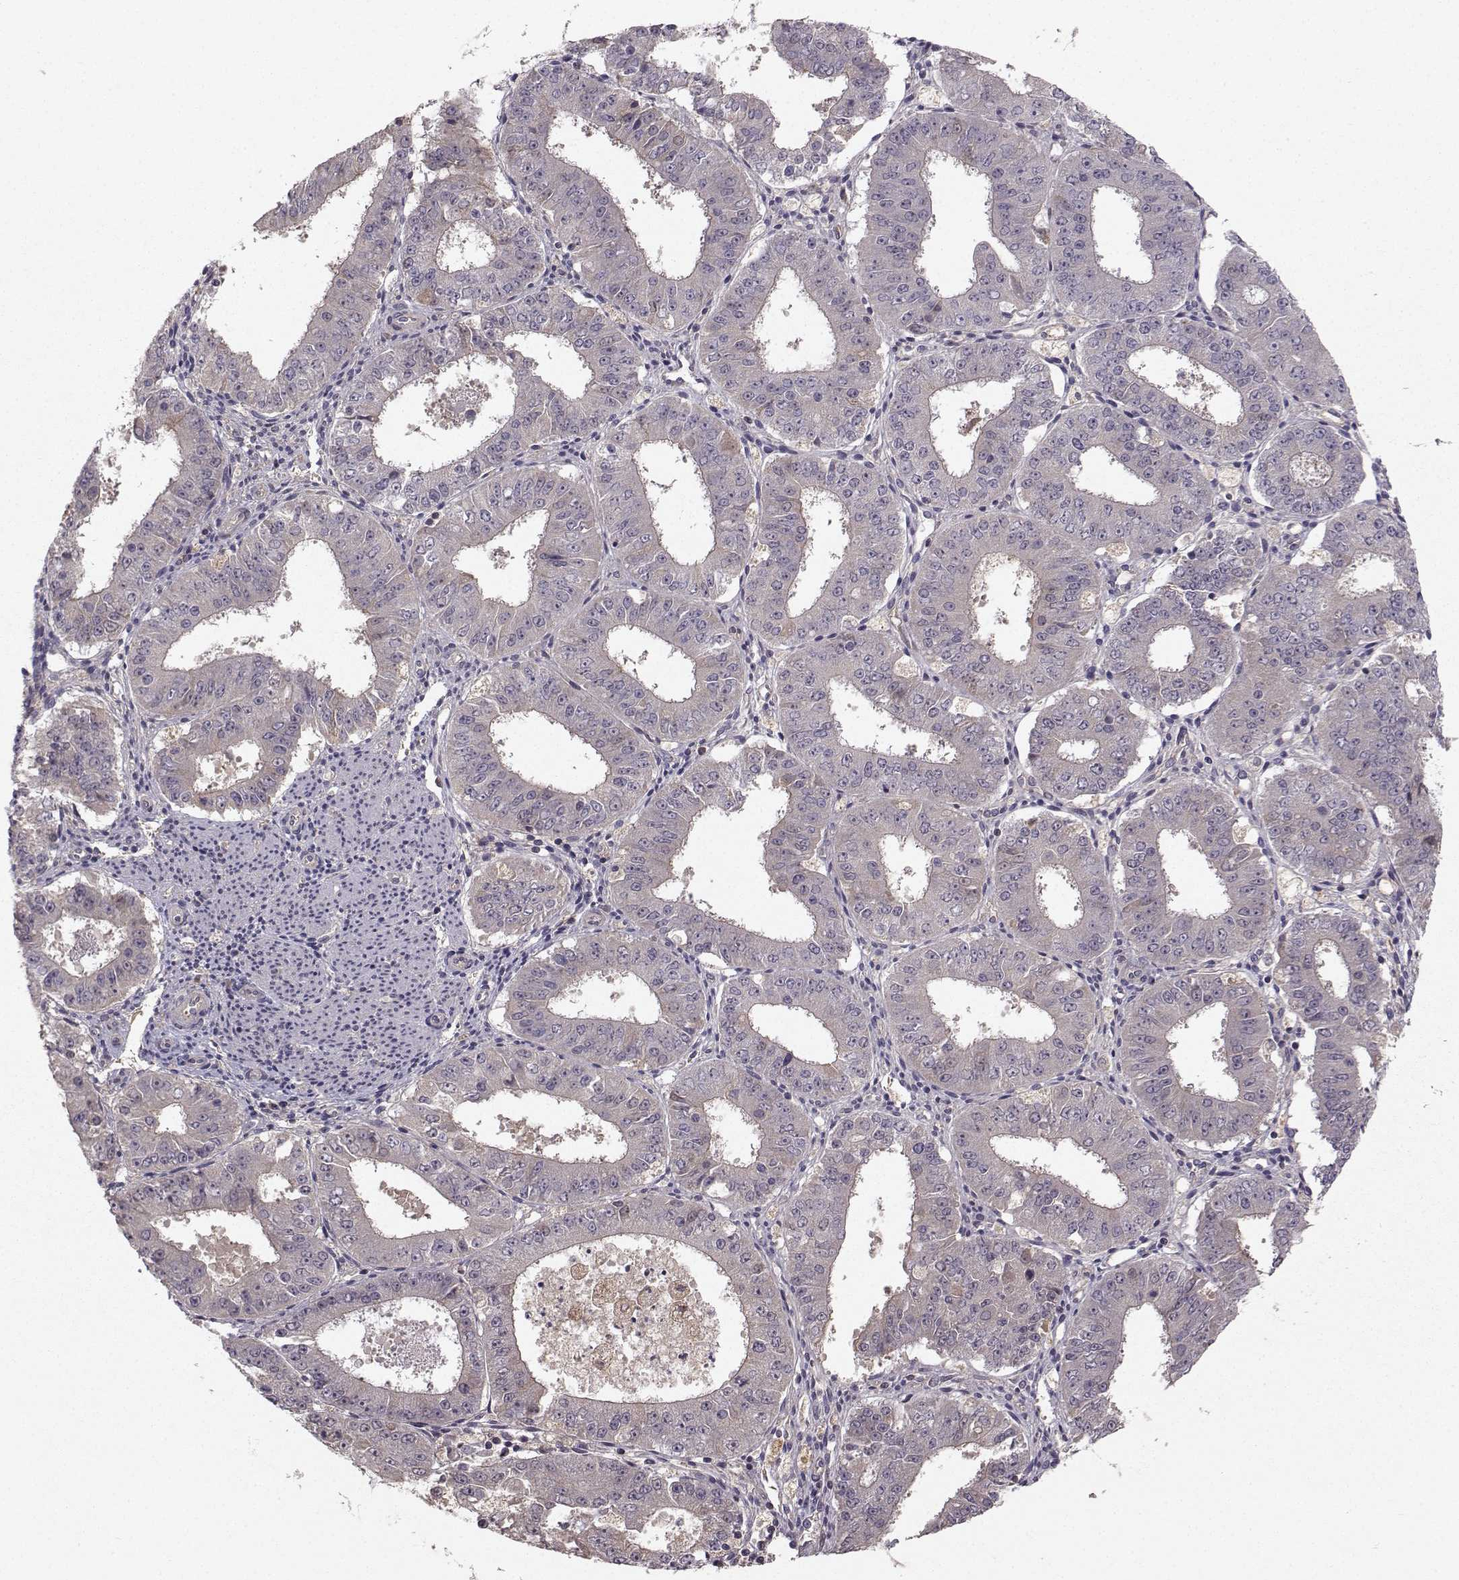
{"staining": {"intensity": "negative", "quantity": "none", "location": "none"}, "tissue": "ovarian cancer", "cell_type": "Tumor cells", "image_type": "cancer", "snomed": [{"axis": "morphology", "description": "Carcinoma, endometroid"}, {"axis": "topography", "description": "Ovary"}], "caption": "High power microscopy photomicrograph of an immunohistochemistry (IHC) histopathology image of ovarian endometroid carcinoma, revealing no significant positivity in tumor cells.", "gene": "WNT6", "patient": {"sex": "female", "age": 42}}